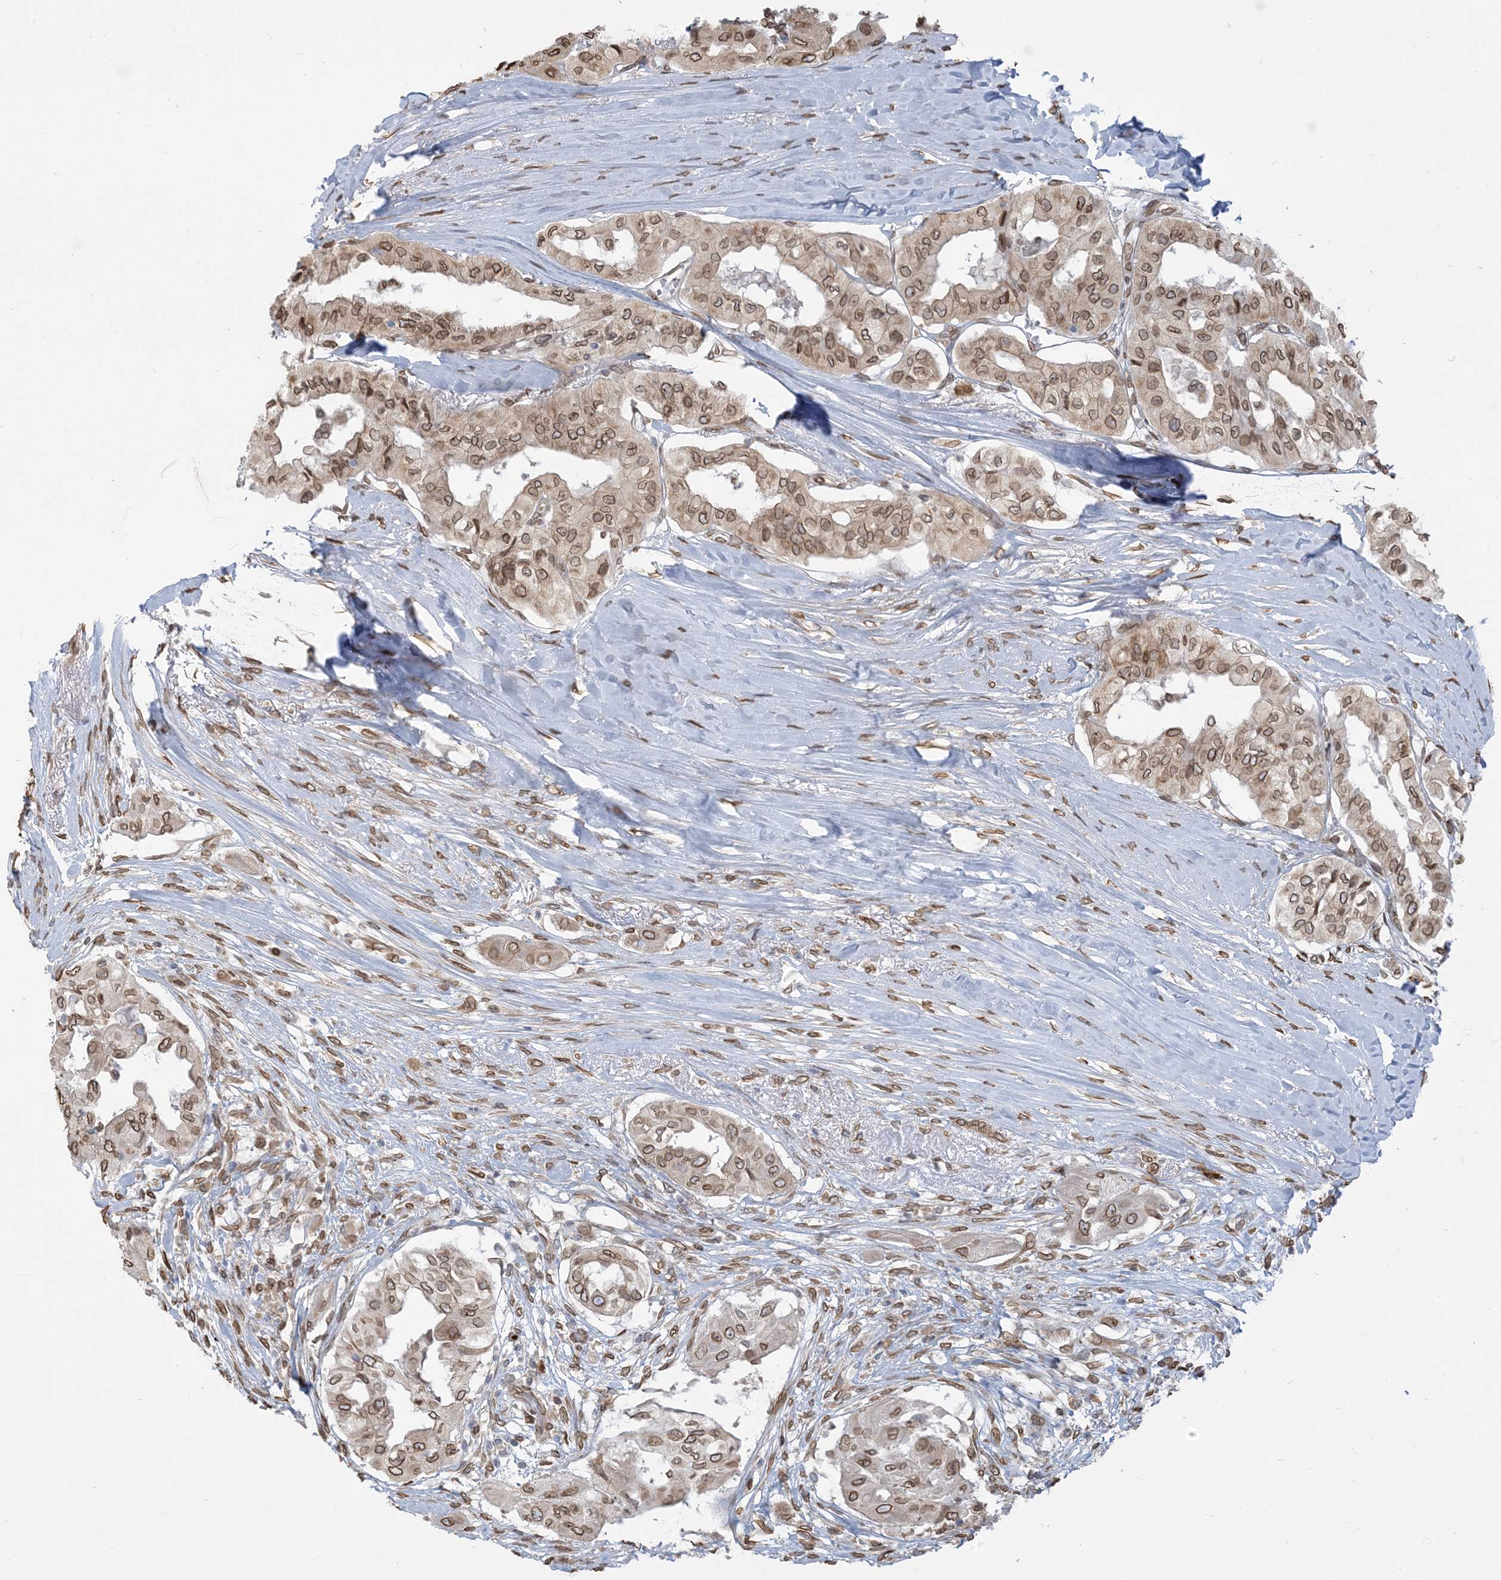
{"staining": {"intensity": "moderate", "quantity": ">75%", "location": "cytoplasmic/membranous,nuclear"}, "tissue": "thyroid cancer", "cell_type": "Tumor cells", "image_type": "cancer", "snomed": [{"axis": "morphology", "description": "Papillary adenocarcinoma, NOS"}, {"axis": "topography", "description": "Thyroid gland"}], "caption": "A micrograph of thyroid cancer stained for a protein demonstrates moderate cytoplasmic/membranous and nuclear brown staining in tumor cells.", "gene": "WWP1", "patient": {"sex": "female", "age": 59}}